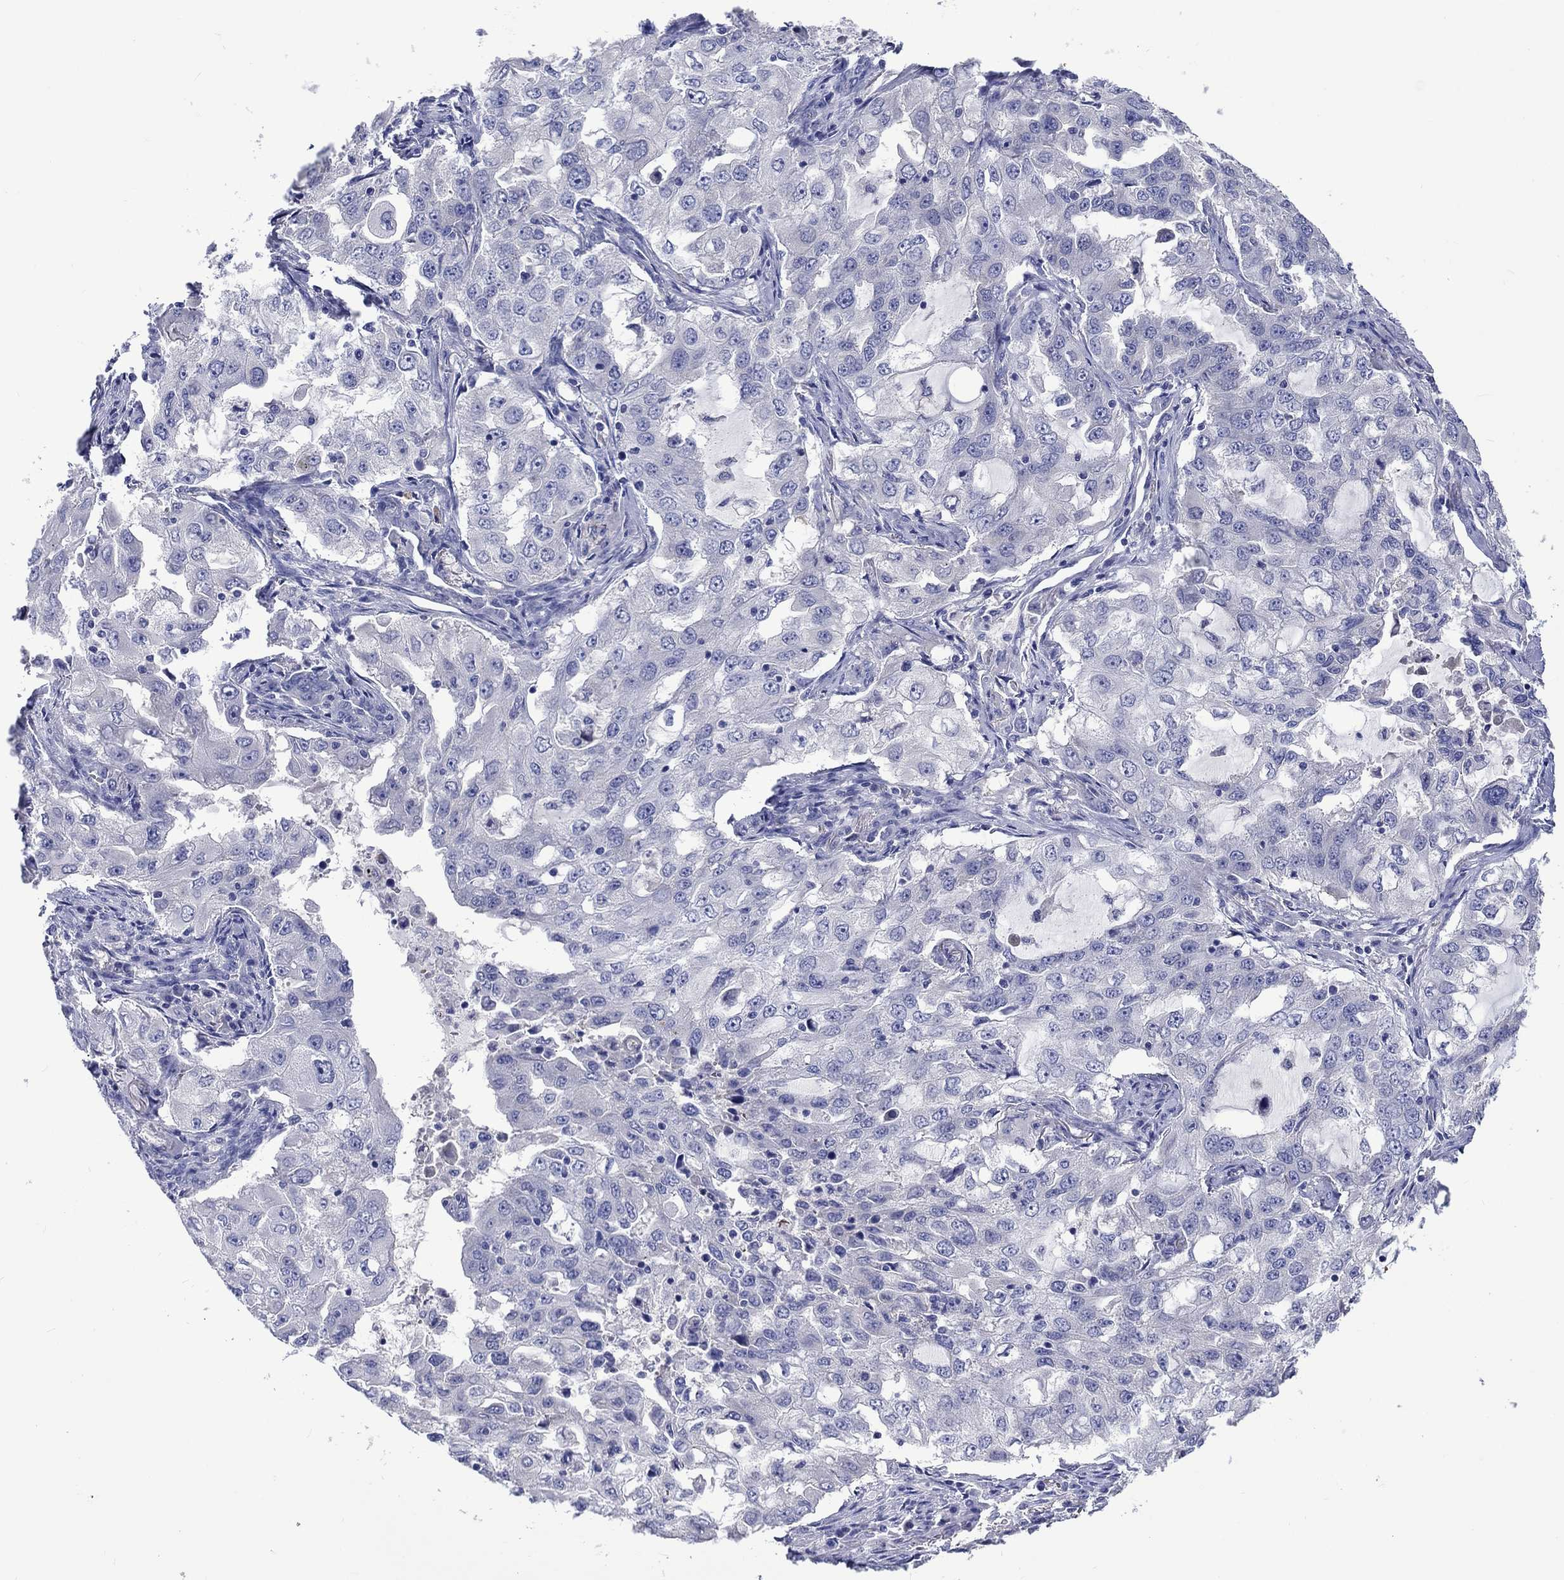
{"staining": {"intensity": "negative", "quantity": "none", "location": "none"}, "tissue": "lung cancer", "cell_type": "Tumor cells", "image_type": "cancer", "snomed": [{"axis": "morphology", "description": "Adenocarcinoma, NOS"}, {"axis": "topography", "description": "Lung"}], "caption": "This is an immunohistochemistry (IHC) photomicrograph of lung cancer (adenocarcinoma). There is no positivity in tumor cells.", "gene": "TOMM20L", "patient": {"sex": "female", "age": 61}}